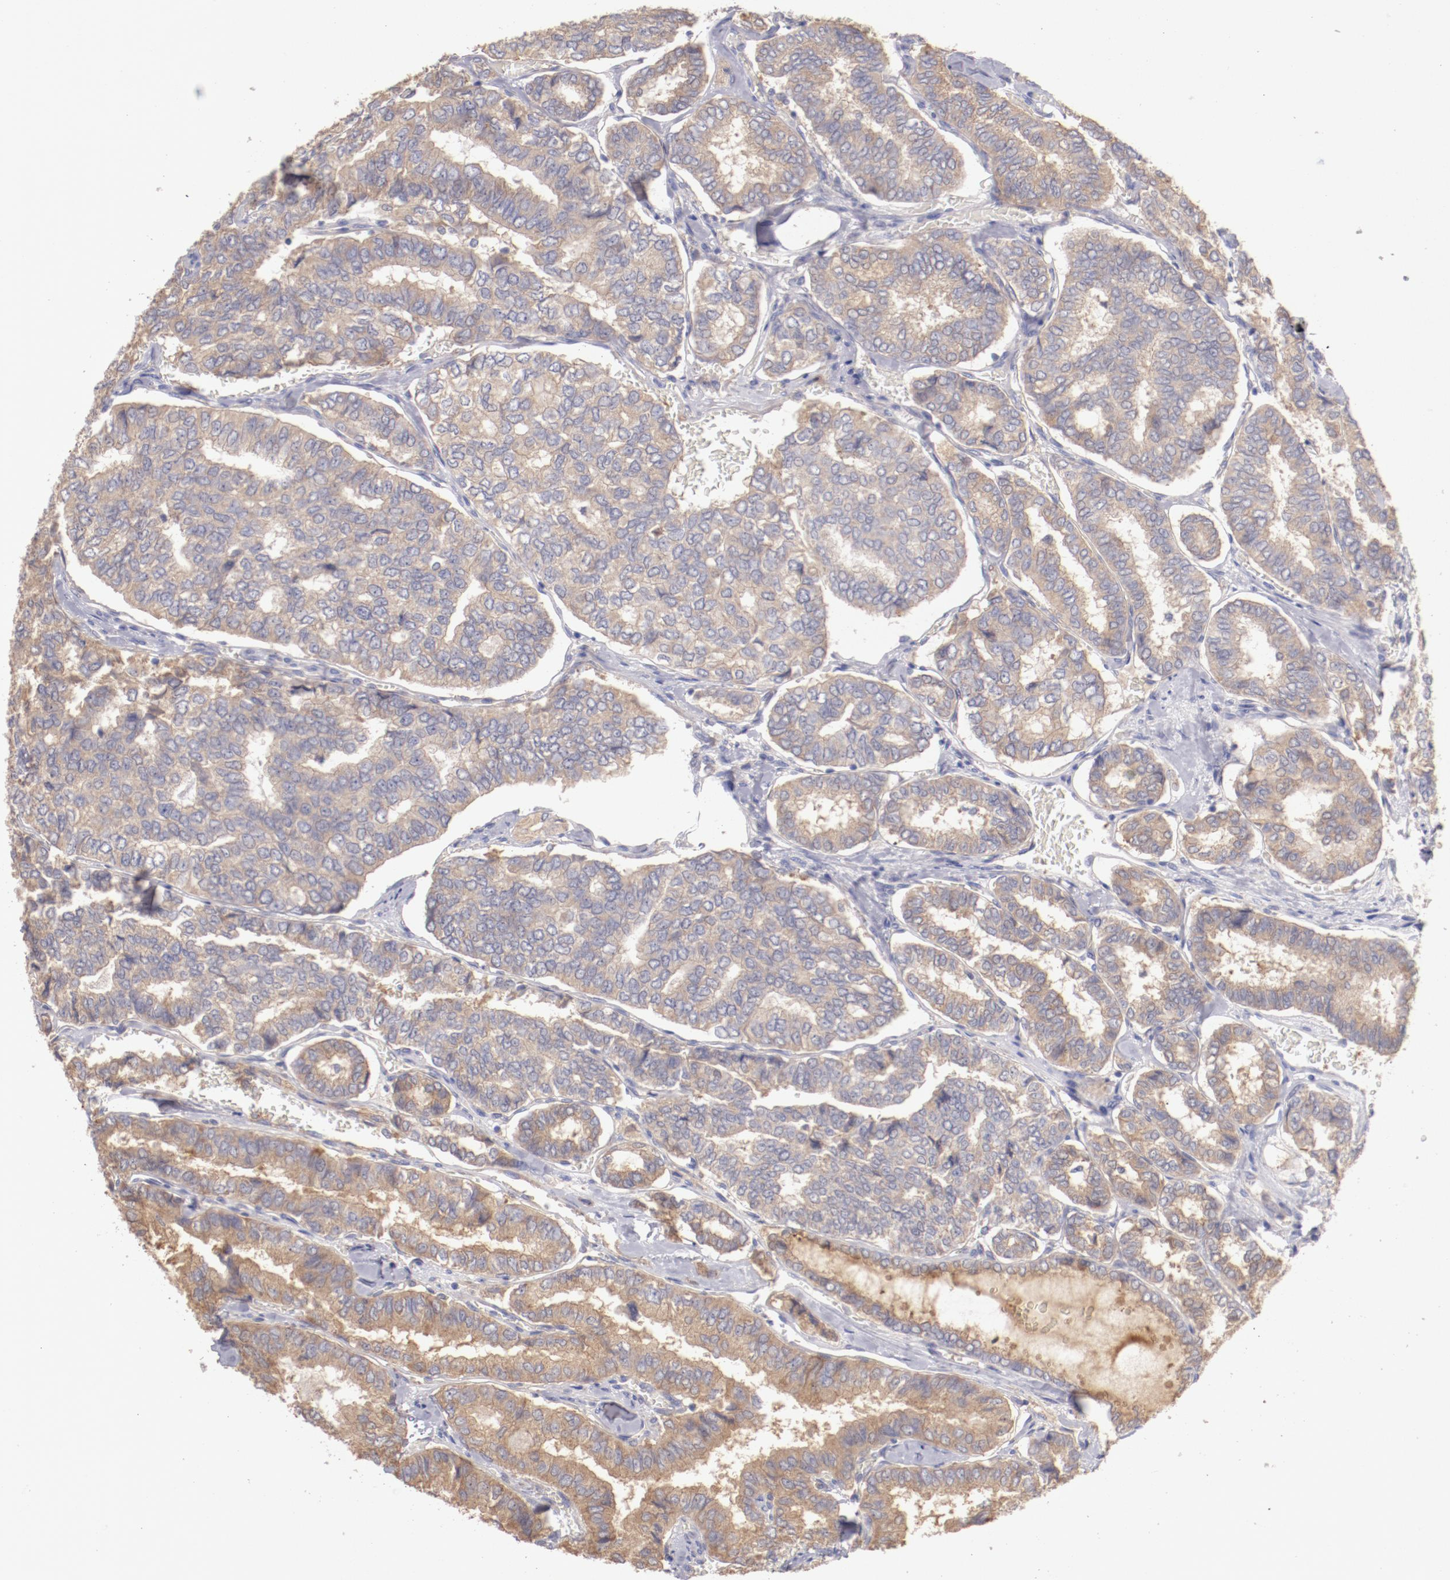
{"staining": {"intensity": "moderate", "quantity": ">75%", "location": "cytoplasmic/membranous"}, "tissue": "thyroid cancer", "cell_type": "Tumor cells", "image_type": "cancer", "snomed": [{"axis": "morphology", "description": "Papillary adenocarcinoma, NOS"}, {"axis": "topography", "description": "Thyroid gland"}], "caption": "Moderate cytoplasmic/membranous positivity for a protein is seen in about >75% of tumor cells of papillary adenocarcinoma (thyroid) using immunohistochemistry (IHC).", "gene": "ENTPD5", "patient": {"sex": "female", "age": 35}}